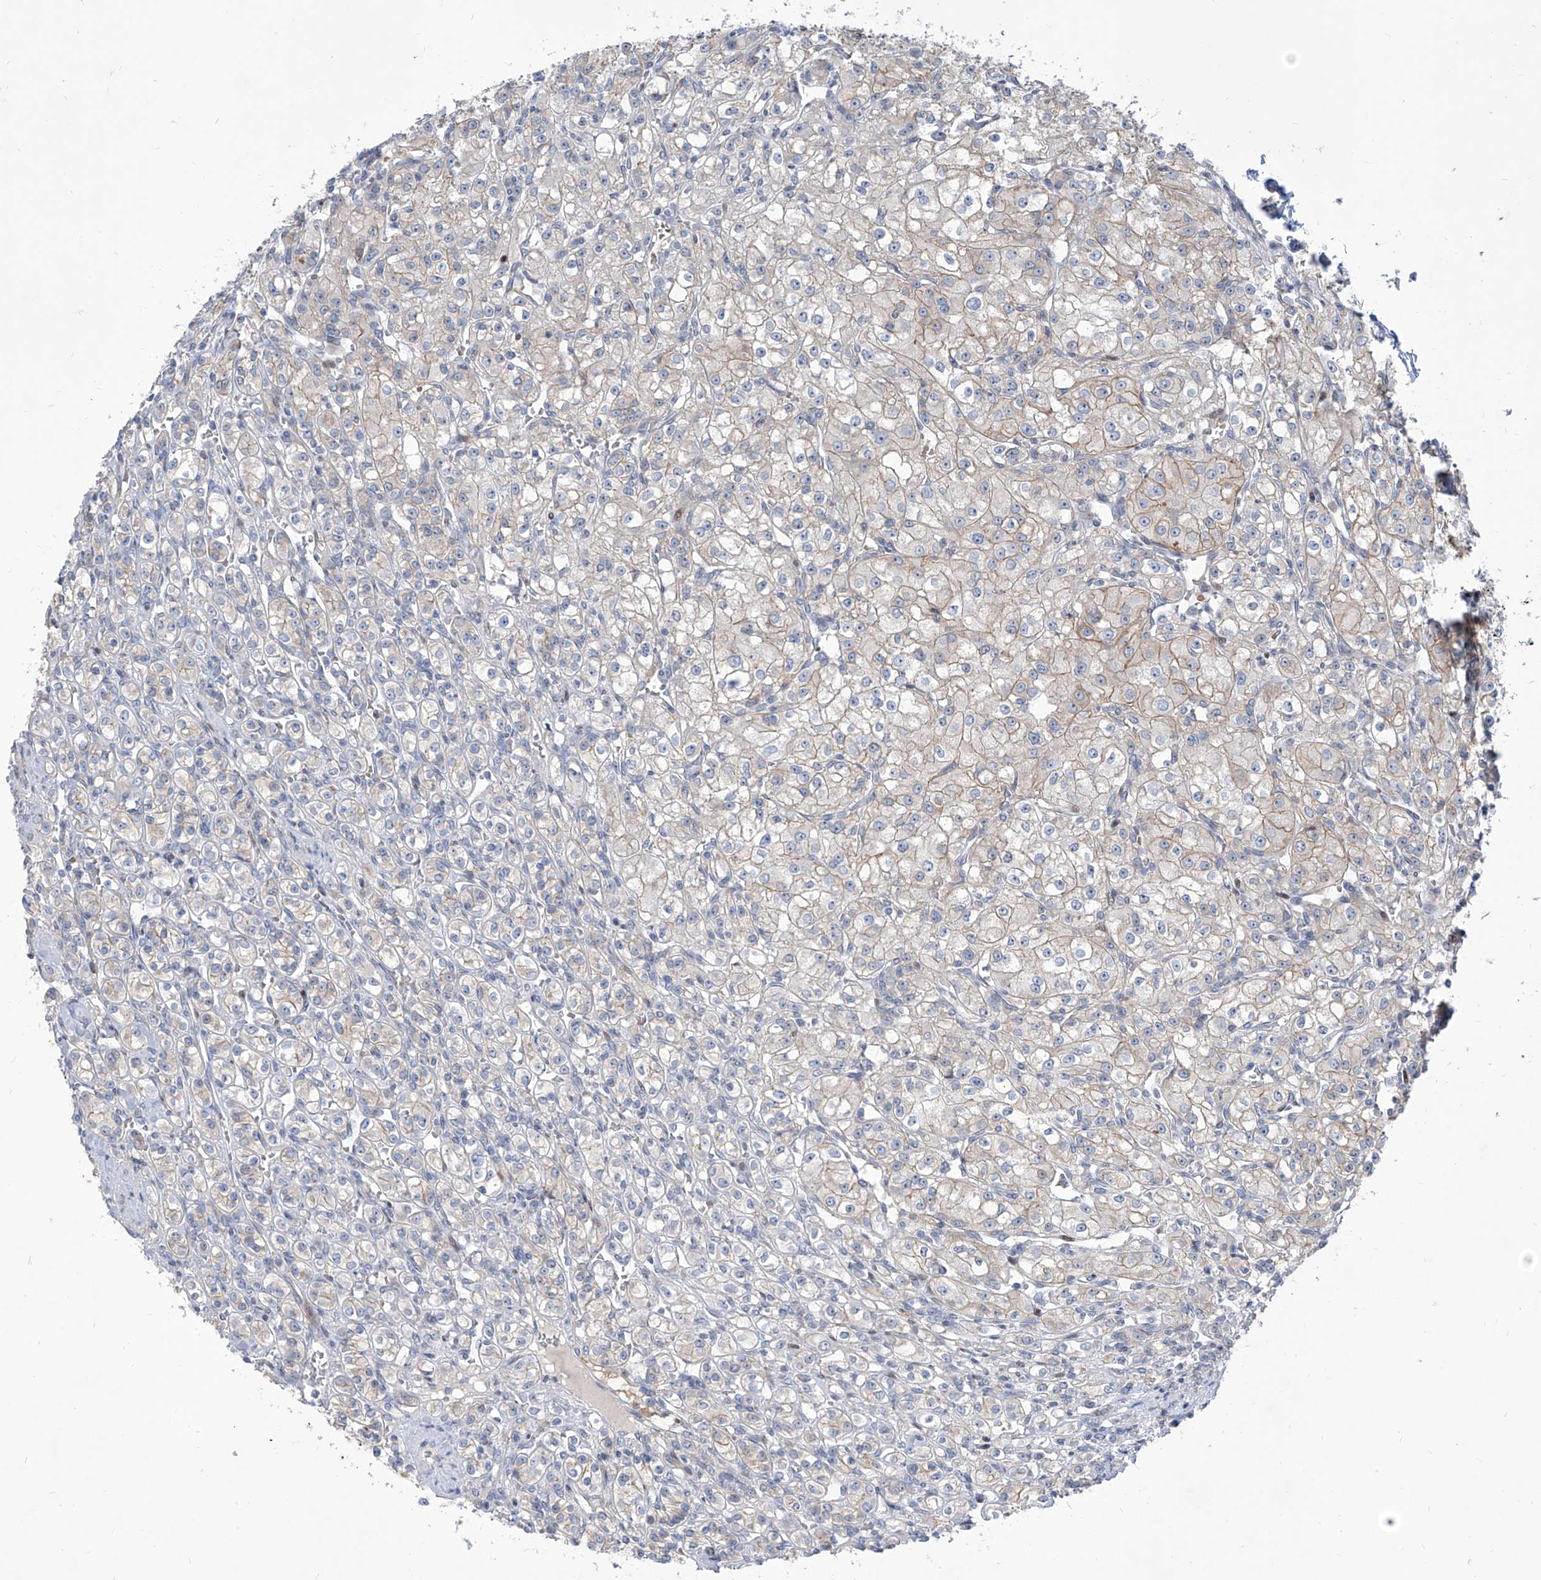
{"staining": {"intensity": "negative", "quantity": "none", "location": "none"}, "tissue": "renal cancer", "cell_type": "Tumor cells", "image_type": "cancer", "snomed": [{"axis": "morphology", "description": "Adenocarcinoma, NOS"}, {"axis": "topography", "description": "Kidney"}], "caption": "IHC of human renal adenocarcinoma shows no expression in tumor cells. (Immunohistochemistry (ihc), brightfield microscopy, high magnification).", "gene": "LRRC1", "patient": {"sex": "male", "age": 77}}